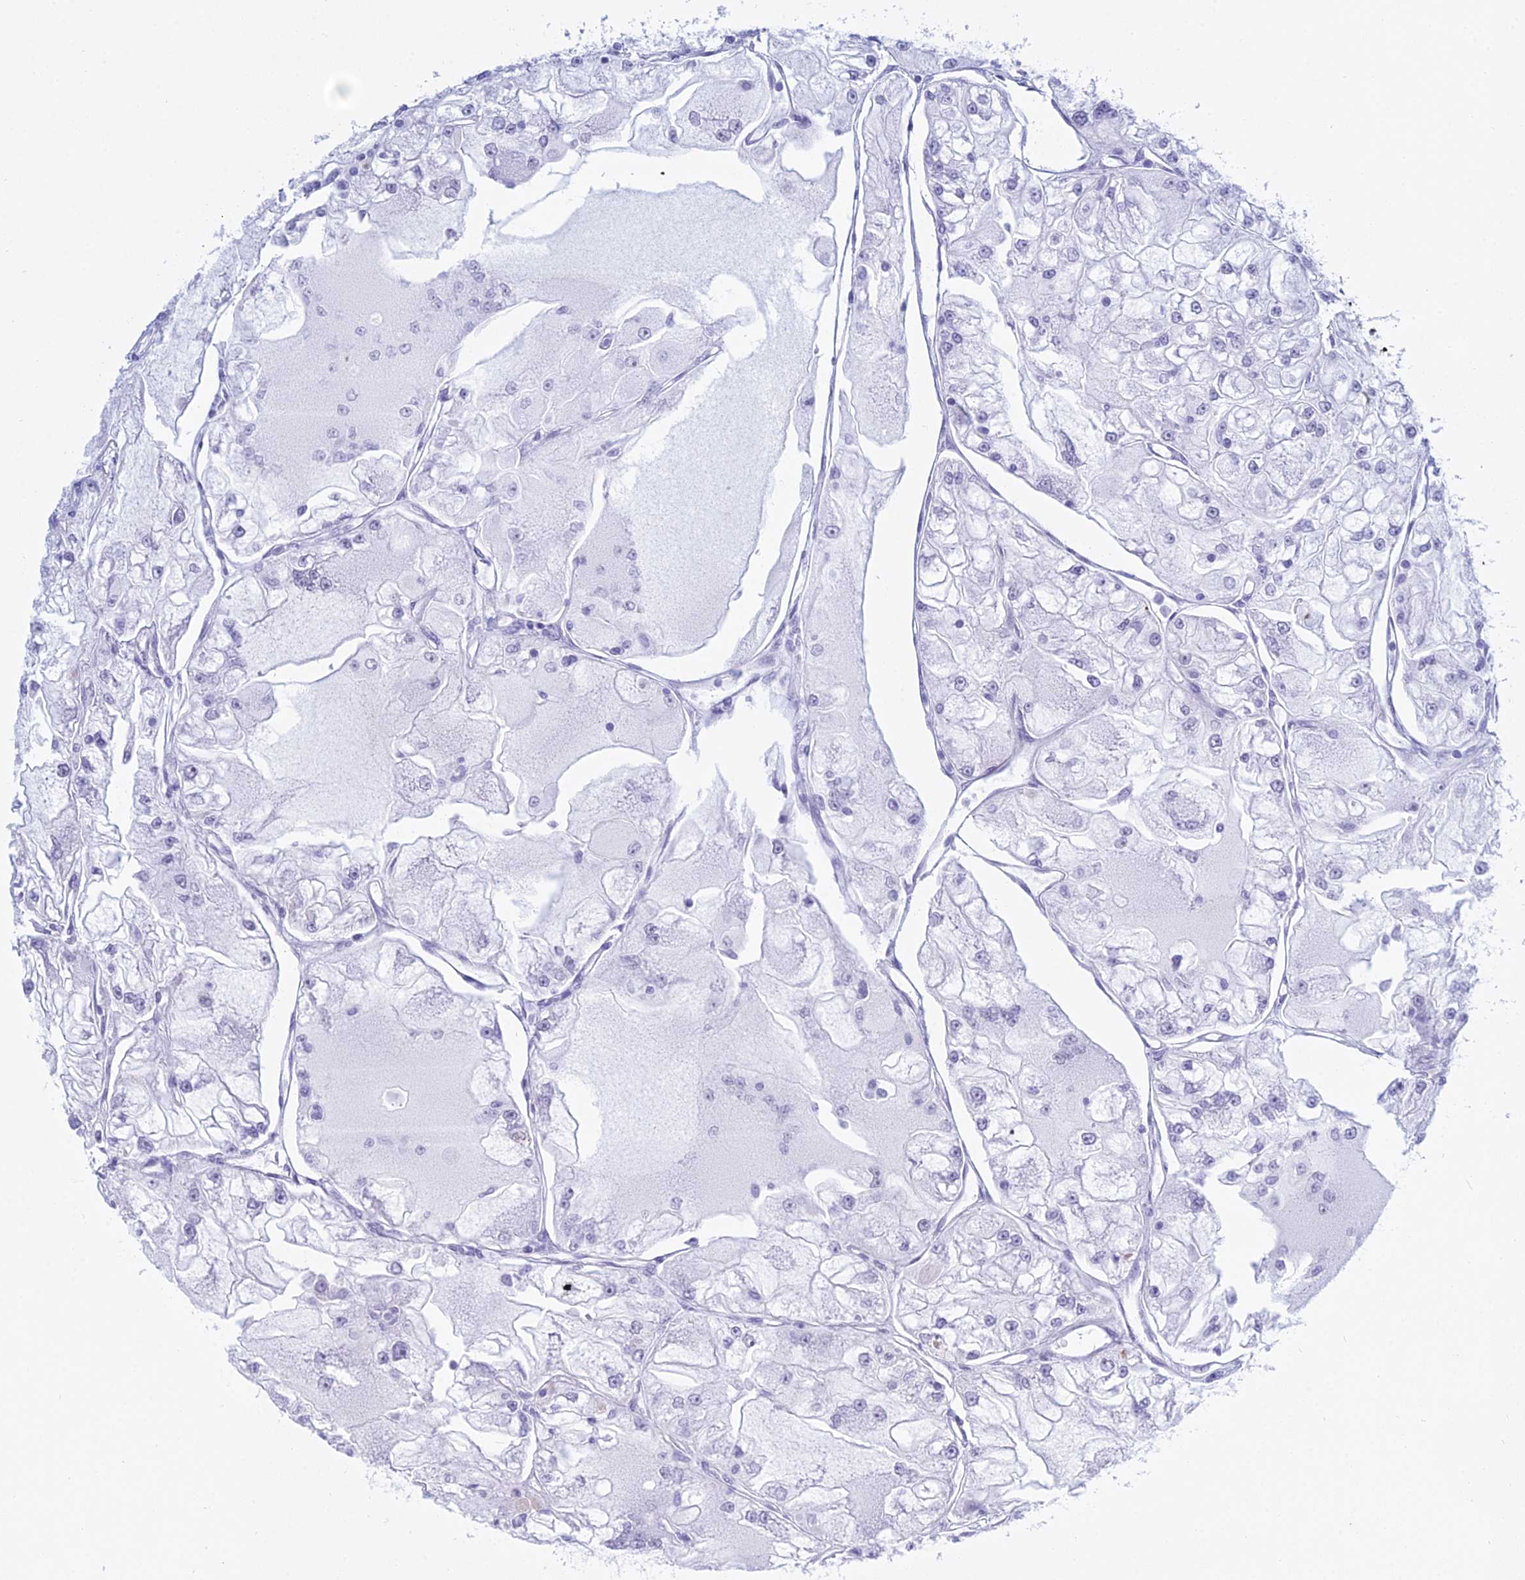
{"staining": {"intensity": "negative", "quantity": "none", "location": "none"}, "tissue": "renal cancer", "cell_type": "Tumor cells", "image_type": "cancer", "snomed": [{"axis": "morphology", "description": "Adenocarcinoma, NOS"}, {"axis": "topography", "description": "Kidney"}], "caption": "Renal adenocarcinoma was stained to show a protein in brown. There is no significant expression in tumor cells. The staining is performed using DAB brown chromogen with nuclei counter-stained in using hematoxylin.", "gene": "KLF14", "patient": {"sex": "female", "age": 72}}